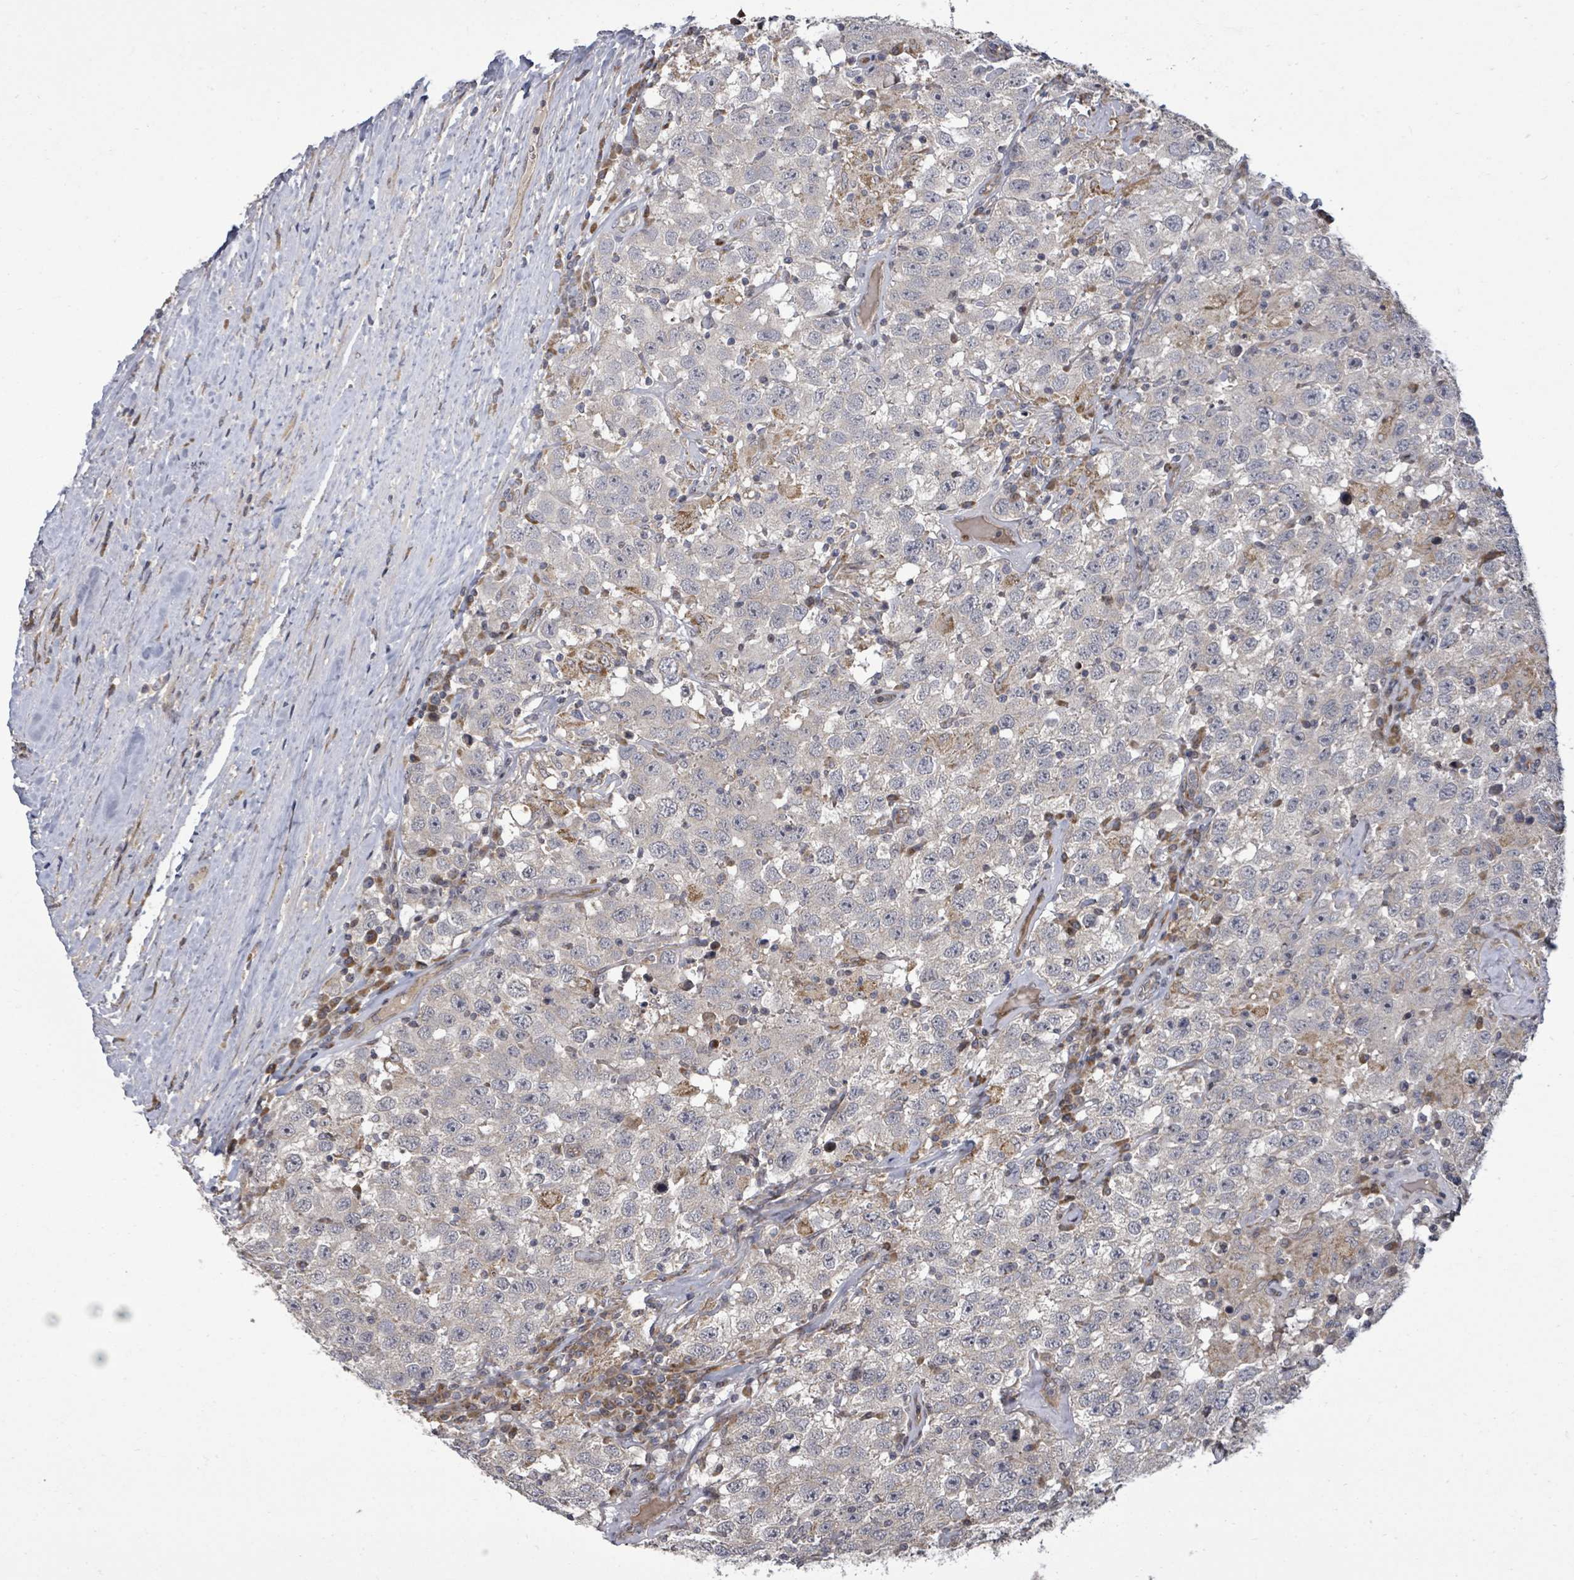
{"staining": {"intensity": "negative", "quantity": "none", "location": "none"}, "tissue": "testis cancer", "cell_type": "Tumor cells", "image_type": "cancer", "snomed": [{"axis": "morphology", "description": "Seminoma, NOS"}, {"axis": "topography", "description": "Testis"}], "caption": "Immunohistochemical staining of human testis seminoma displays no significant staining in tumor cells.", "gene": "KRTAP27-1", "patient": {"sex": "male", "age": 41}}